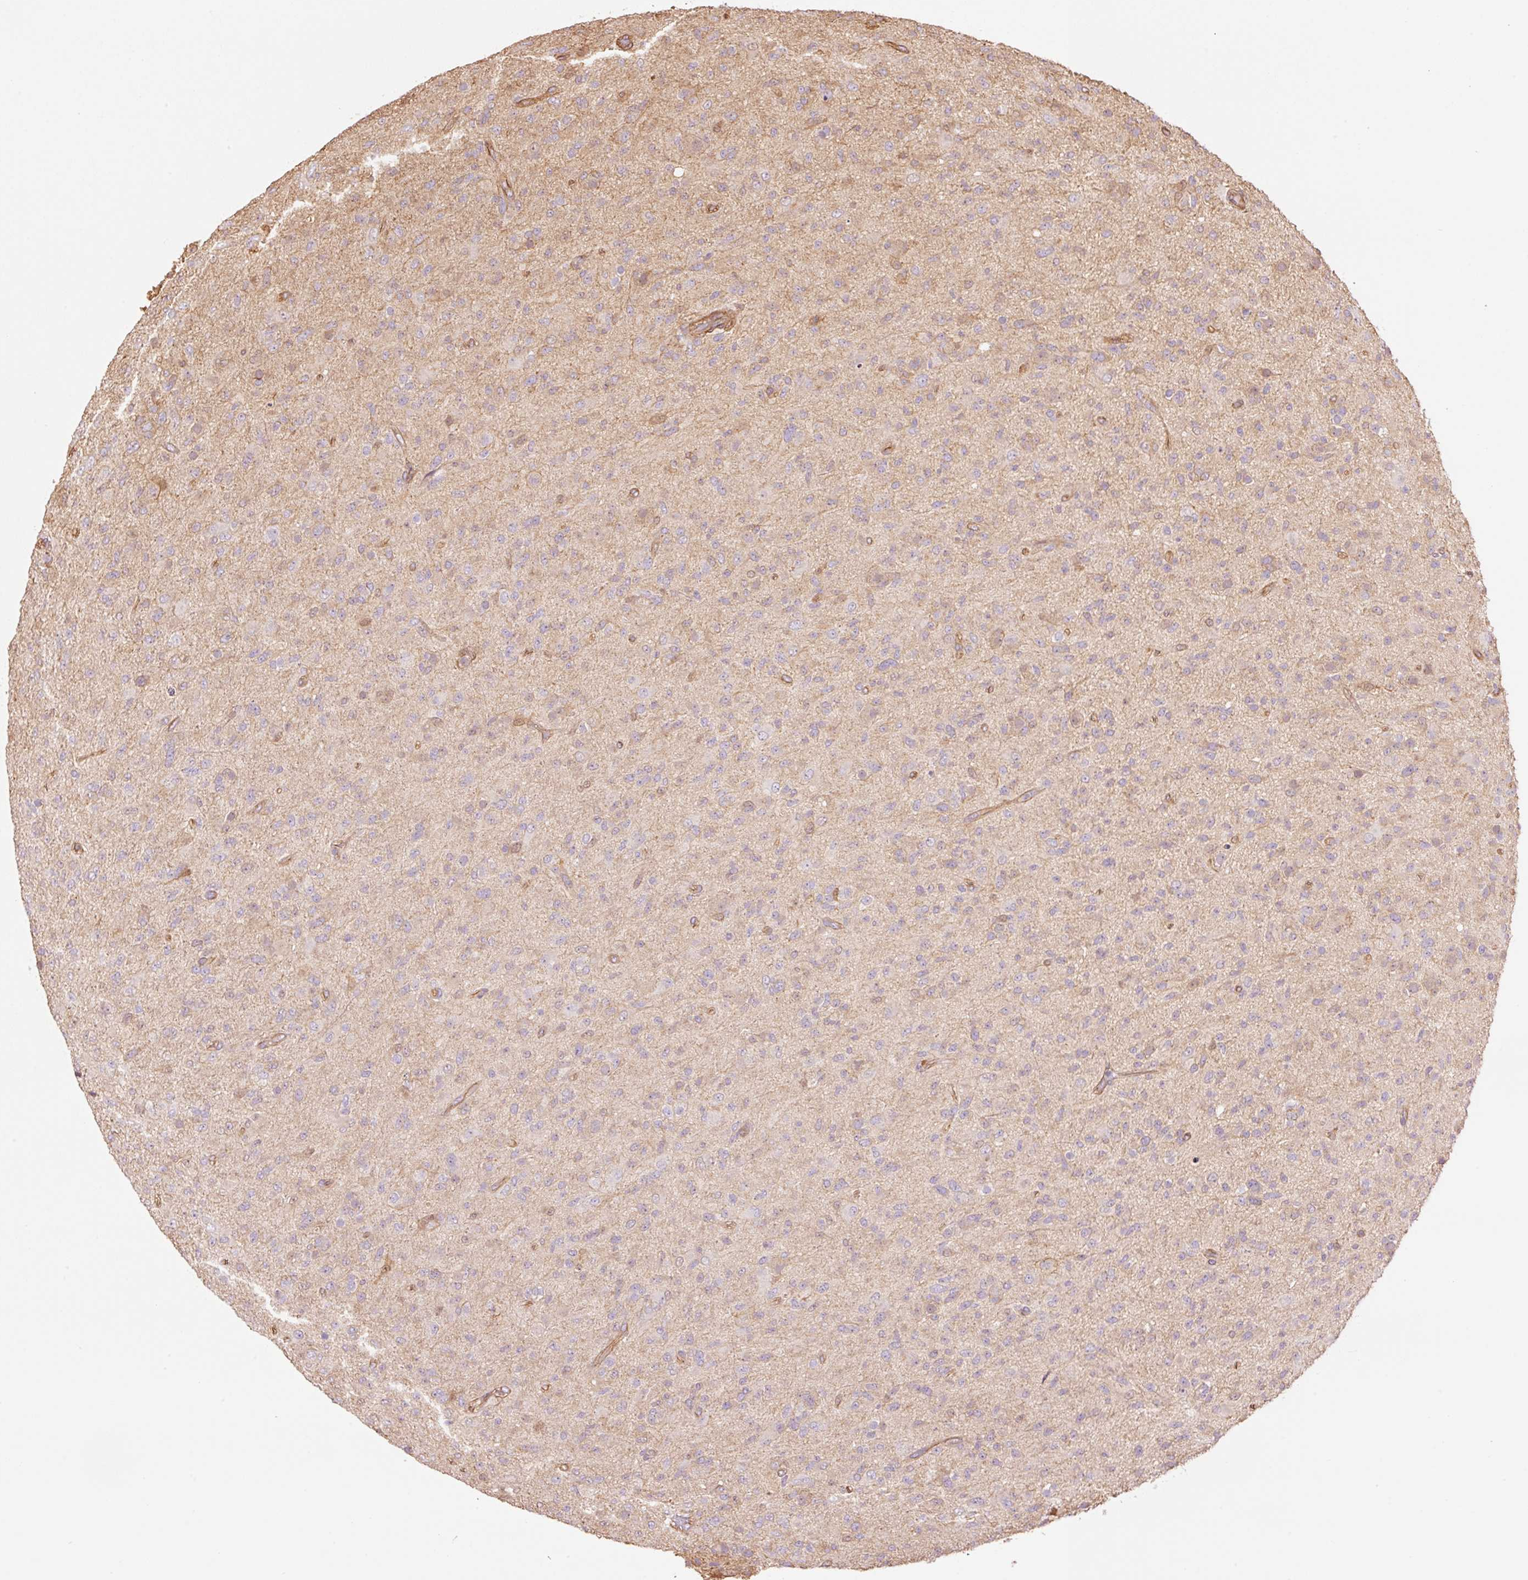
{"staining": {"intensity": "negative", "quantity": "none", "location": "none"}, "tissue": "glioma", "cell_type": "Tumor cells", "image_type": "cancer", "snomed": [{"axis": "morphology", "description": "Glioma, malignant, Low grade"}, {"axis": "topography", "description": "Brain"}], "caption": "Immunohistochemical staining of human glioma exhibits no significant expression in tumor cells.", "gene": "PPP1R1B", "patient": {"sex": "male", "age": 65}}